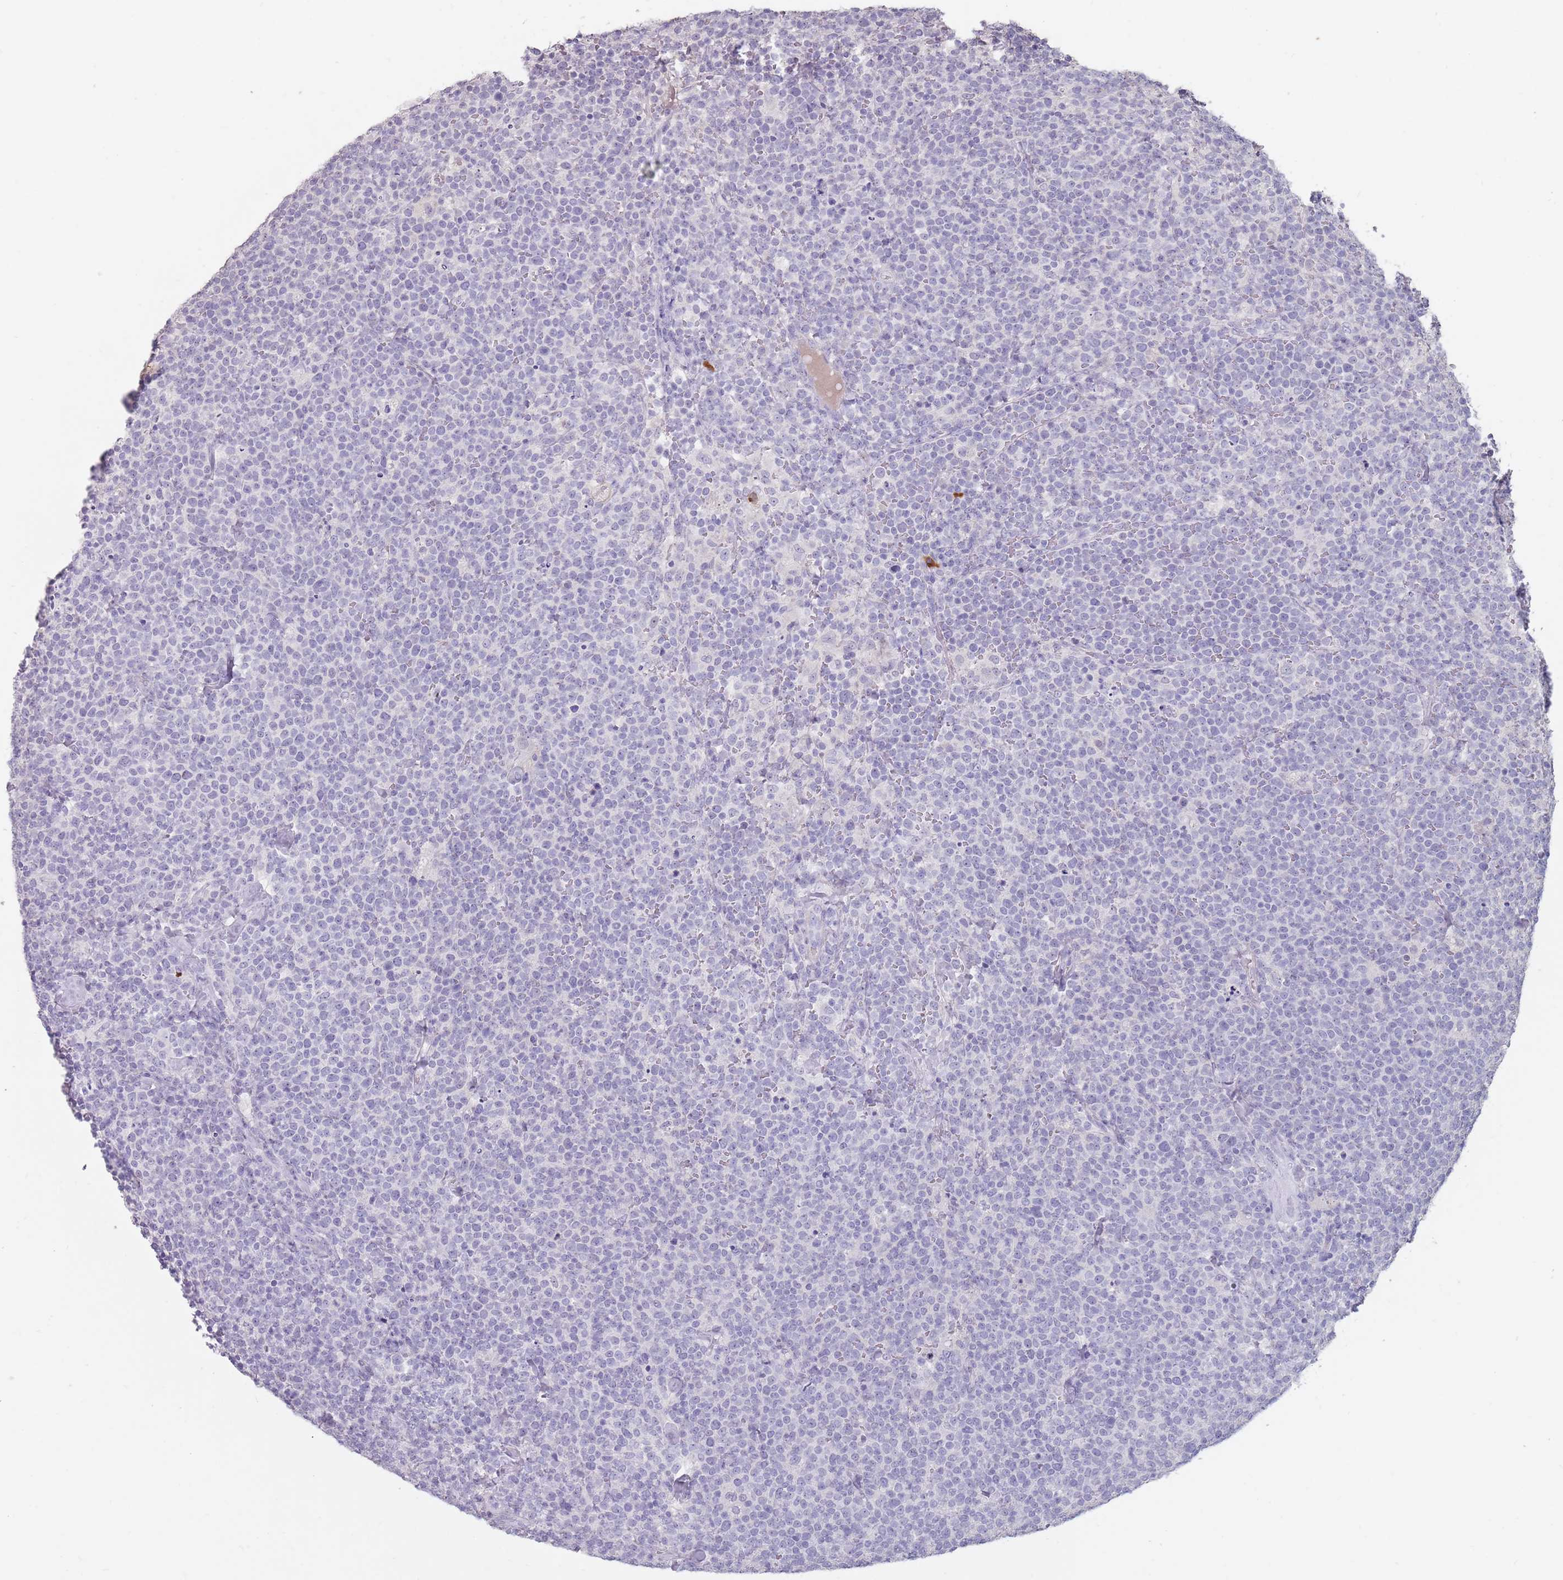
{"staining": {"intensity": "negative", "quantity": "none", "location": "none"}, "tissue": "lymphoma", "cell_type": "Tumor cells", "image_type": "cancer", "snomed": [{"axis": "morphology", "description": "Malignant lymphoma, non-Hodgkin's type, High grade"}, {"axis": "topography", "description": "Lymph node"}], "caption": "Human lymphoma stained for a protein using immunohistochemistry displays no expression in tumor cells.", "gene": "STYK1", "patient": {"sex": "male", "age": 61}}